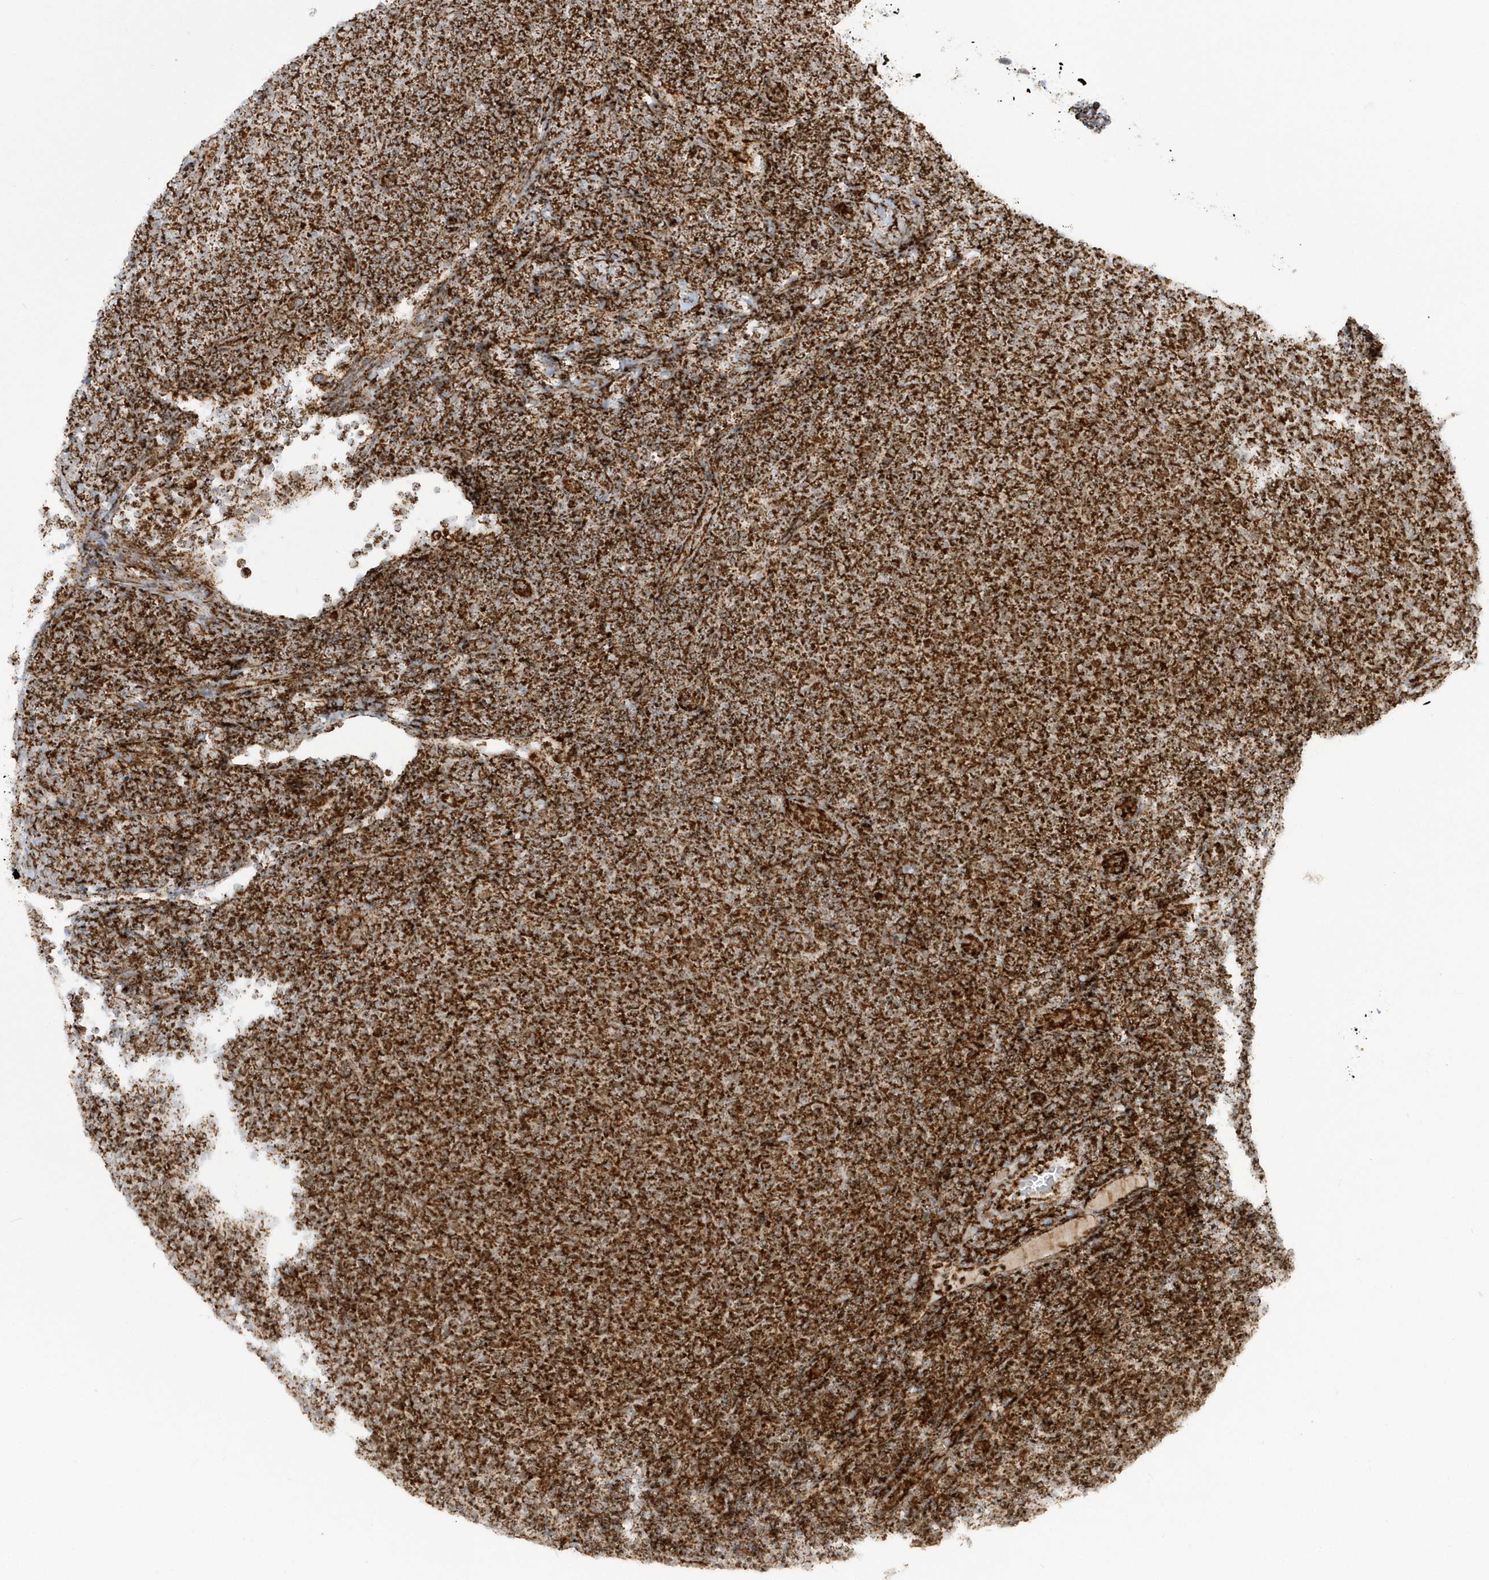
{"staining": {"intensity": "strong", "quantity": ">75%", "location": "cytoplasmic/membranous"}, "tissue": "lymphoma", "cell_type": "Tumor cells", "image_type": "cancer", "snomed": [{"axis": "morphology", "description": "Malignant lymphoma, non-Hodgkin's type, Low grade"}, {"axis": "topography", "description": "Lymph node"}], "caption": "Immunohistochemical staining of human malignant lymphoma, non-Hodgkin's type (low-grade) reveals high levels of strong cytoplasmic/membranous staining in about >75% of tumor cells.", "gene": "CRY2", "patient": {"sex": "male", "age": 66}}